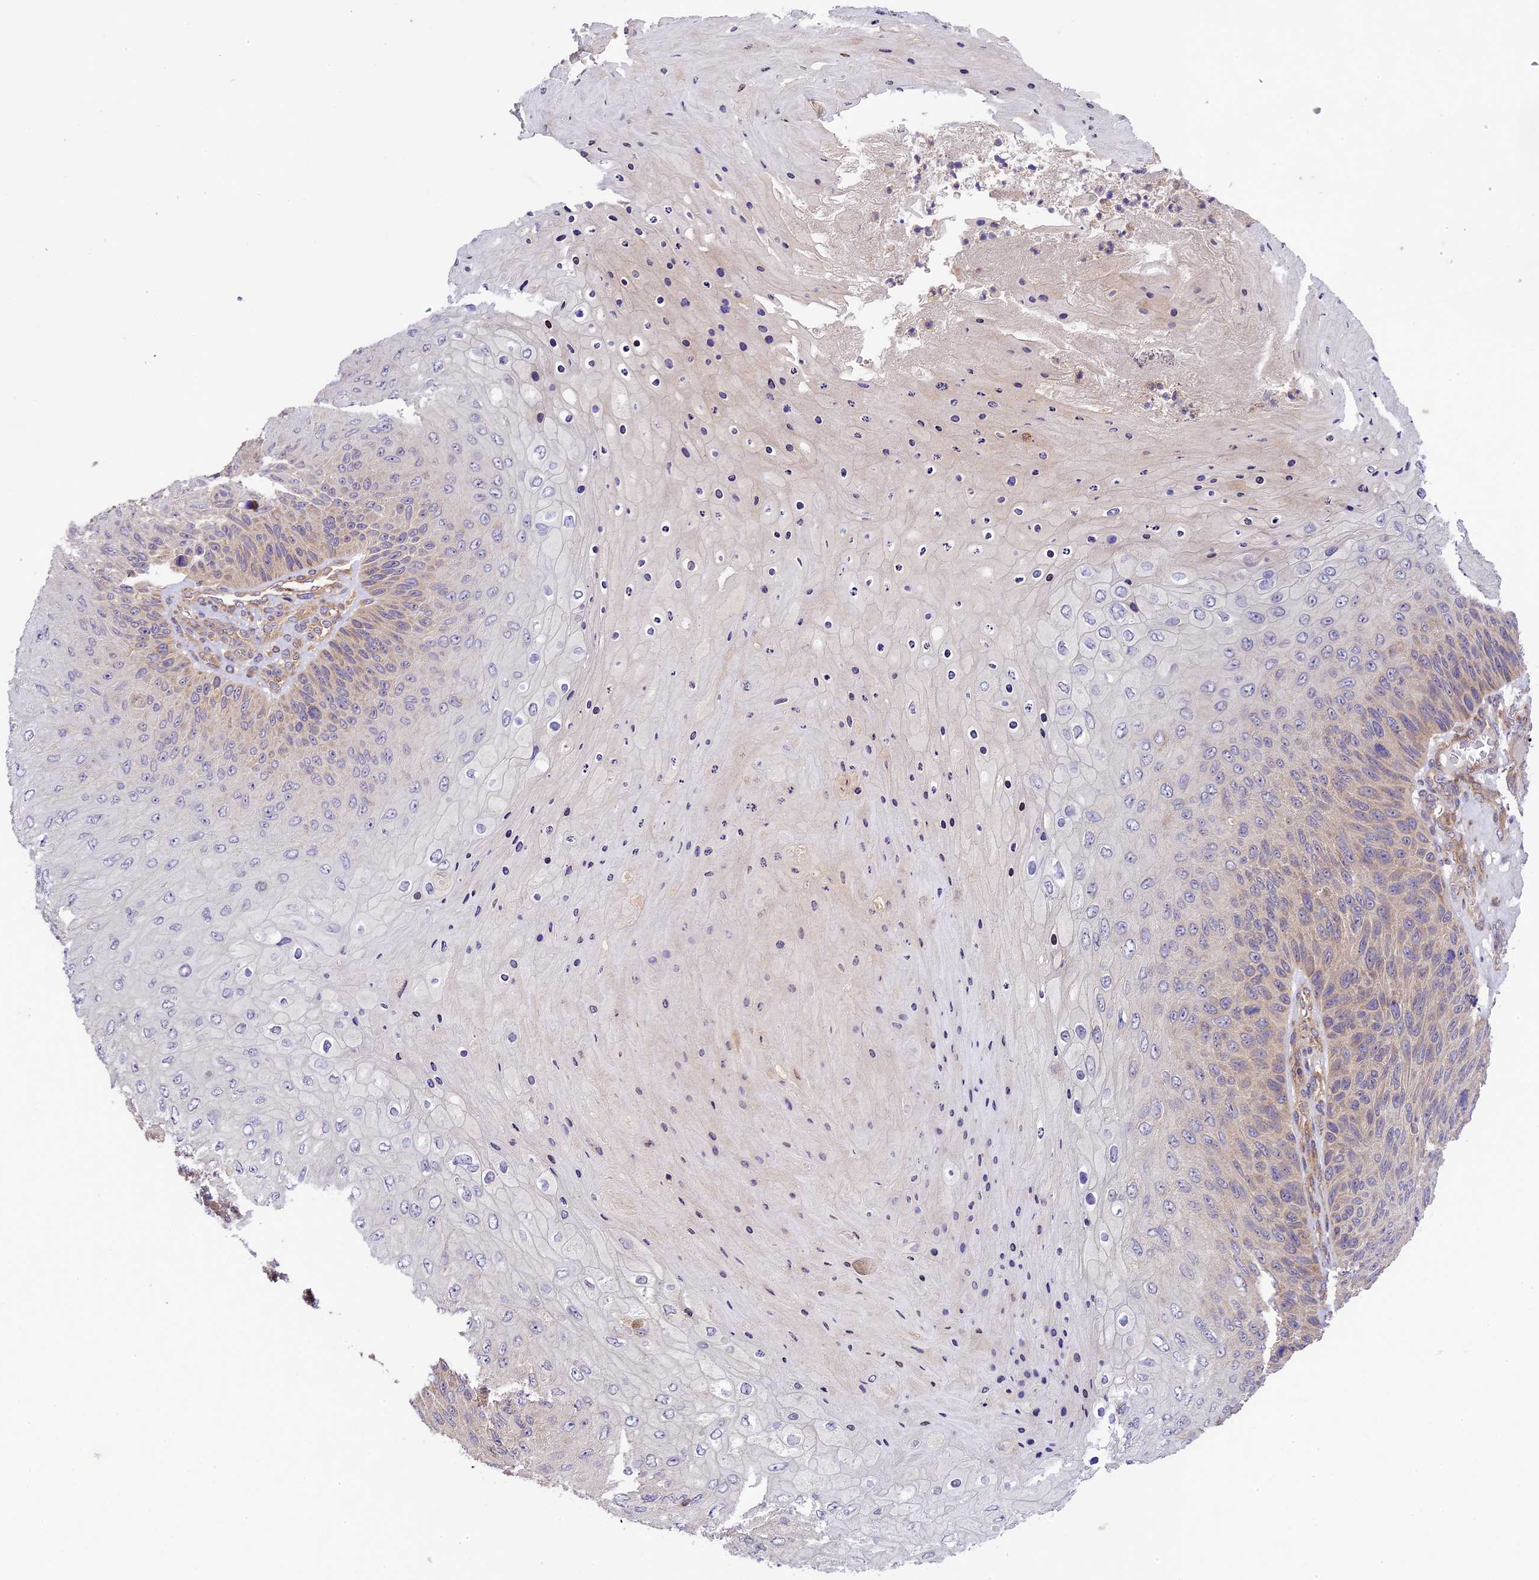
{"staining": {"intensity": "negative", "quantity": "none", "location": "none"}, "tissue": "skin cancer", "cell_type": "Tumor cells", "image_type": "cancer", "snomed": [{"axis": "morphology", "description": "Squamous cell carcinoma, NOS"}, {"axis": "topography", "description": "Skin"}], "caption": "Tumor cells are negative for brown protein staining in skin cancer.", "gene": "WDR88", "patient": {"sex": "female", "age": 88}}